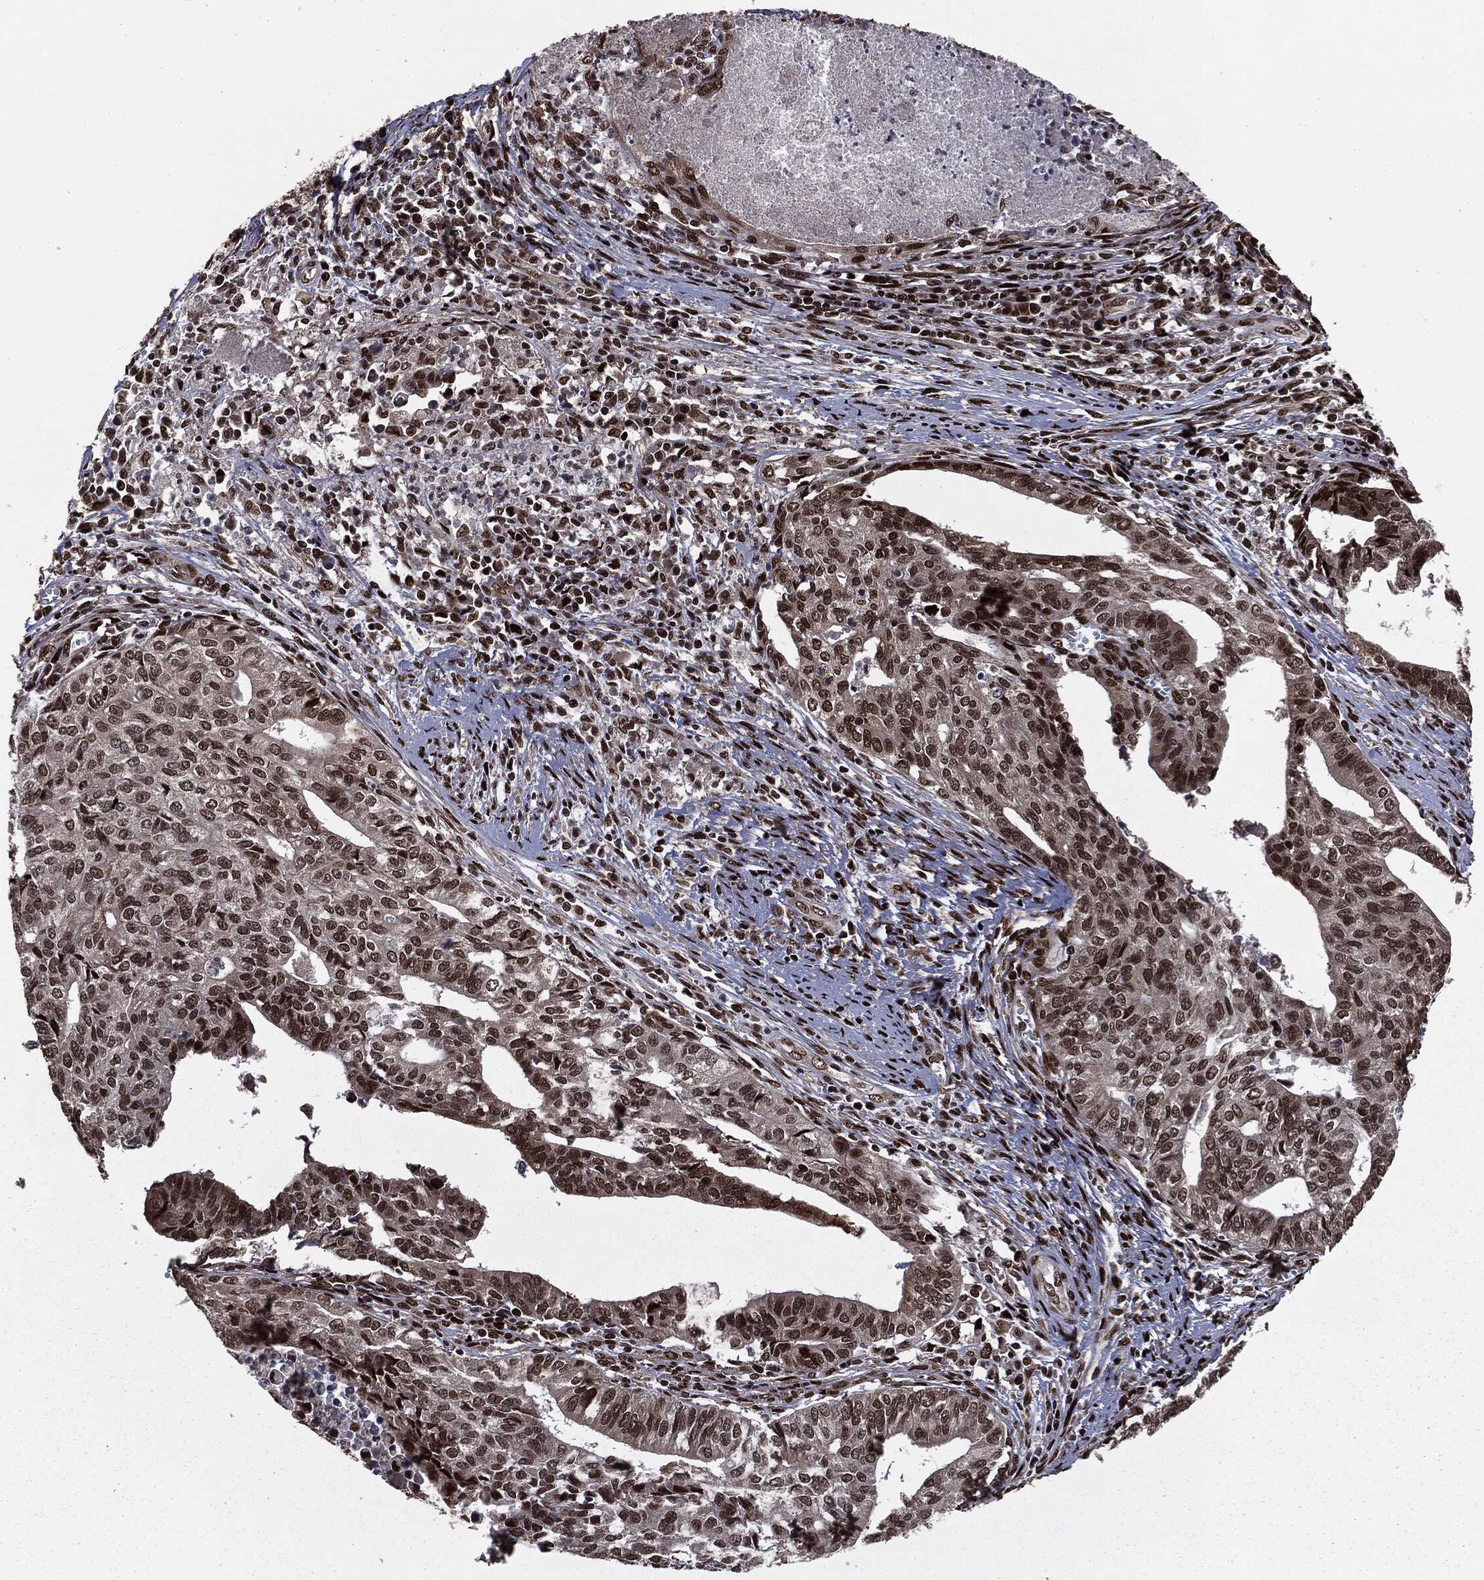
{"staining": {"intensity": "strong", "quantity": "25%-75%", "location": "nuclear"}, "tissue": "endometrial cancer", "cell_type": "Tumor cells", "image_type": "cancer", "snomed": [{"axis": "morphology", "description": "Adenocarcinoma, NOS"}, {"axis": "topography", "description": "Endometrium"}], "caption": "Immunohistochemistry (IHC) (DAB) staining of adenocarcinoma (endometrial) reveals strong nuclear protein staining in approximately 25%-75% of tumor cells.", "gene": "DVL2", "patient": {"sex": "female", "age": 65}}